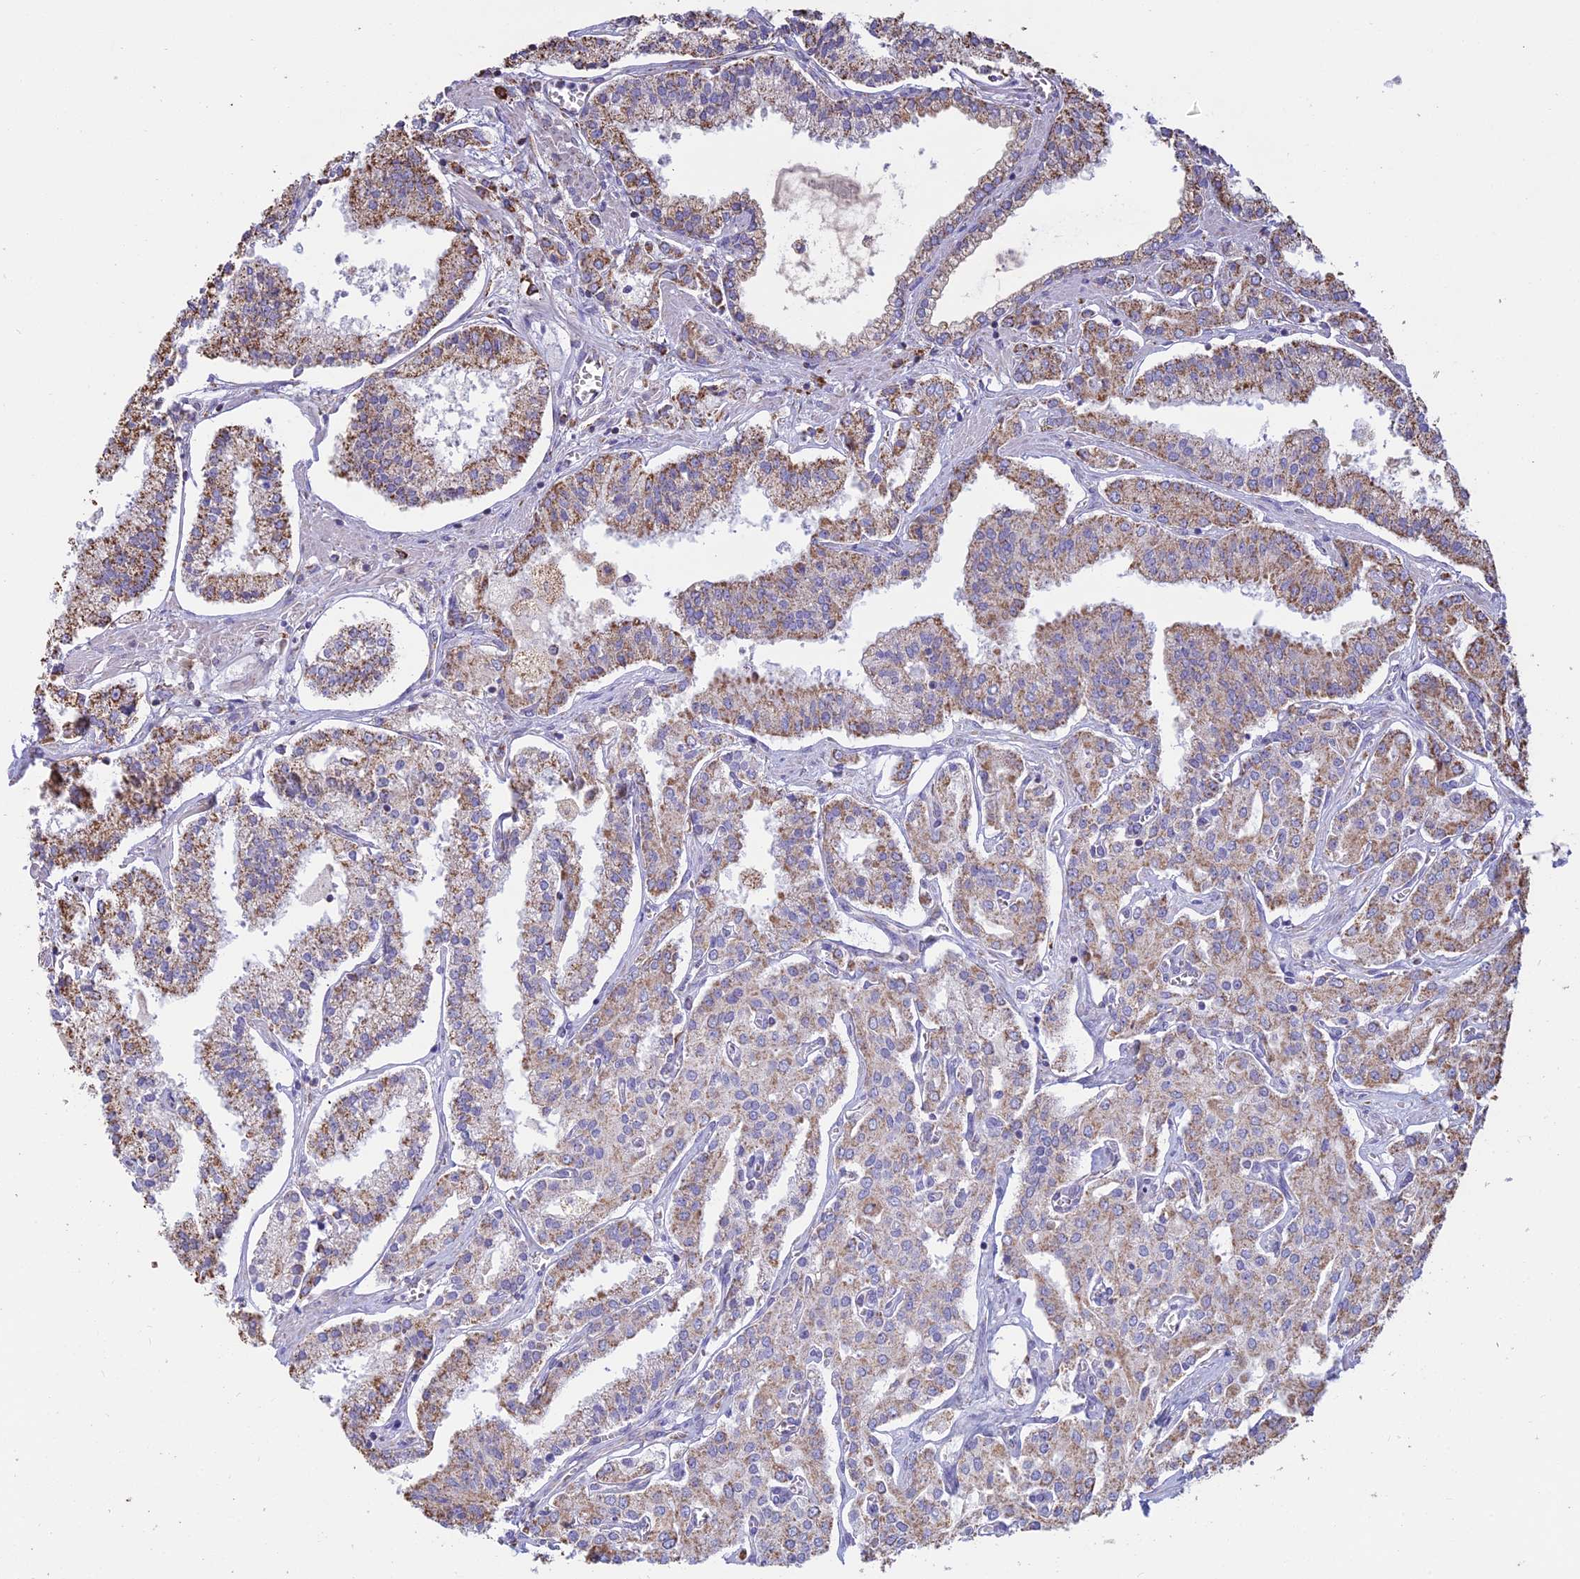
{"staining": {"intensity": "moderate", "quantity": ">75%", "location": "cytoplasmic/membranous"}, "tissue": "prostate cancer", "cell_type": "Tumor cells", "image_type": "cancer", "snomed": [{"axis": "morphology", "description": "Adenocarcinoma, High grade"}, {"axis": "topography", "description": "Prostate"}], "caption": "Immunohistochemical staining of human prostate adenocarcinoma (high-grade) shows medium levels of moderate cytoplasmic/membranous protein staining in approximately >75% of tumor cells.", "gene": "OR2W3", "patient": {"sex": "male", "age": 71}}